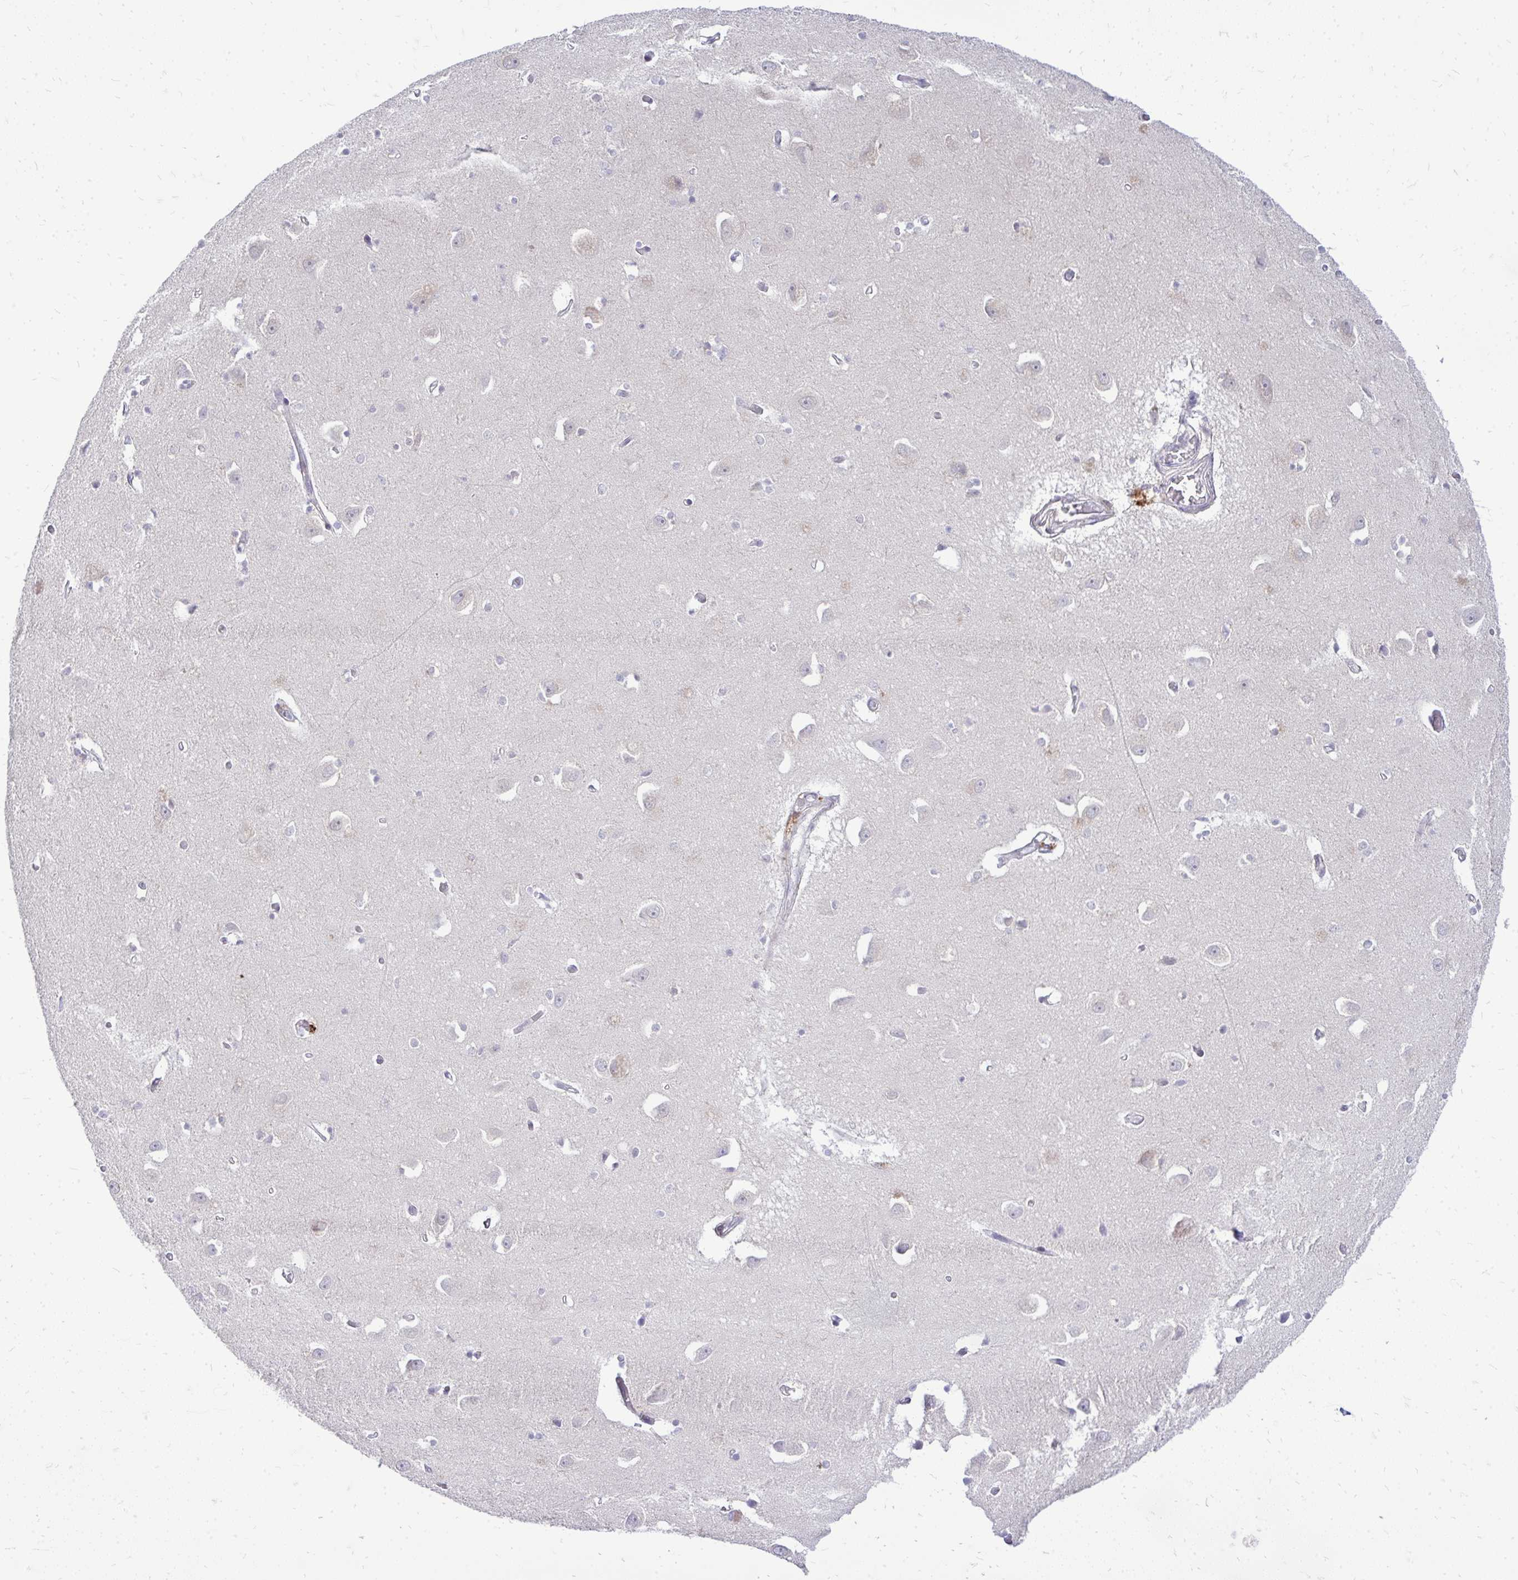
{"staining": {"intensity": "negative", "quantity": "none", "location": "none"}, "tissue": "caudate", "cell_type": "Glial cells", "image_type": "normal", "snomed": [{"axis": "morphology", "description": "Normal tissue, NOS"}, {"axis": "topography", "description": "Lateral ventricle wall"}, {"axis": "topography", "description": "Hippocampus"}], "caption": "This is a histopathology image of immunohistochemistry staining of normal caudate, which shows no expression in glial cells.", "gene": "OR8D1", "patient": {"sex": "female", "age": 63}}